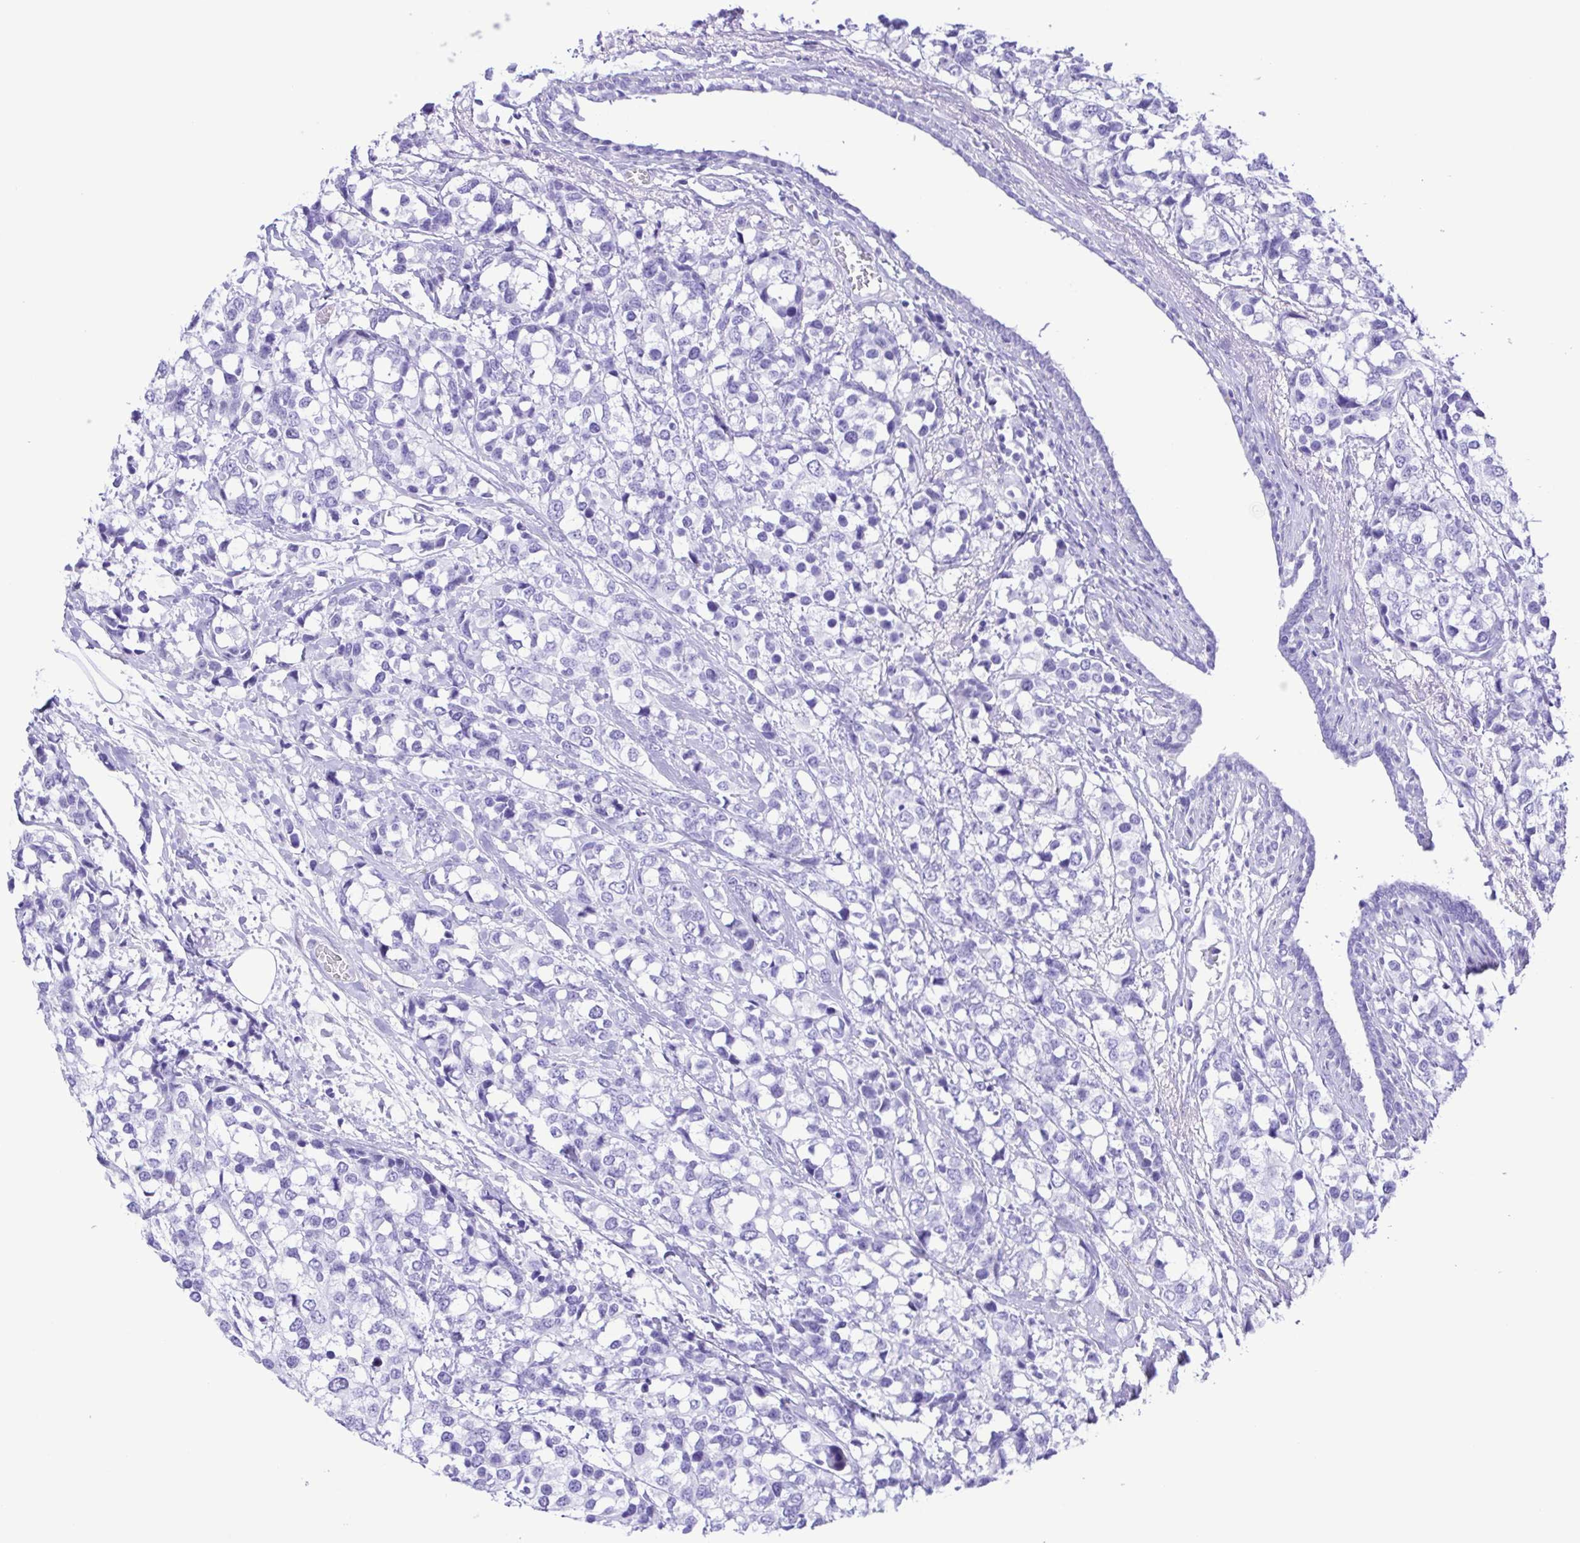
{"staining": {"intensity": "negative", "quantity": "none", "location": "none"}, "tissue": "breast cancer", "cell_type": "Tumor cells", "image_type": "cancer", "snomed": [{"axis": "morphology", "description": "Lobular carcinoma"}, {"axis": "topography", "description": "Breast"}], "caption": "High power microscopy image of an IHC image of breast cancer (lobular carcinoma), revealing no significant expression in tumor cells.", "gene": "ERP27", "patient": {"sex": "female", "age": 59}}